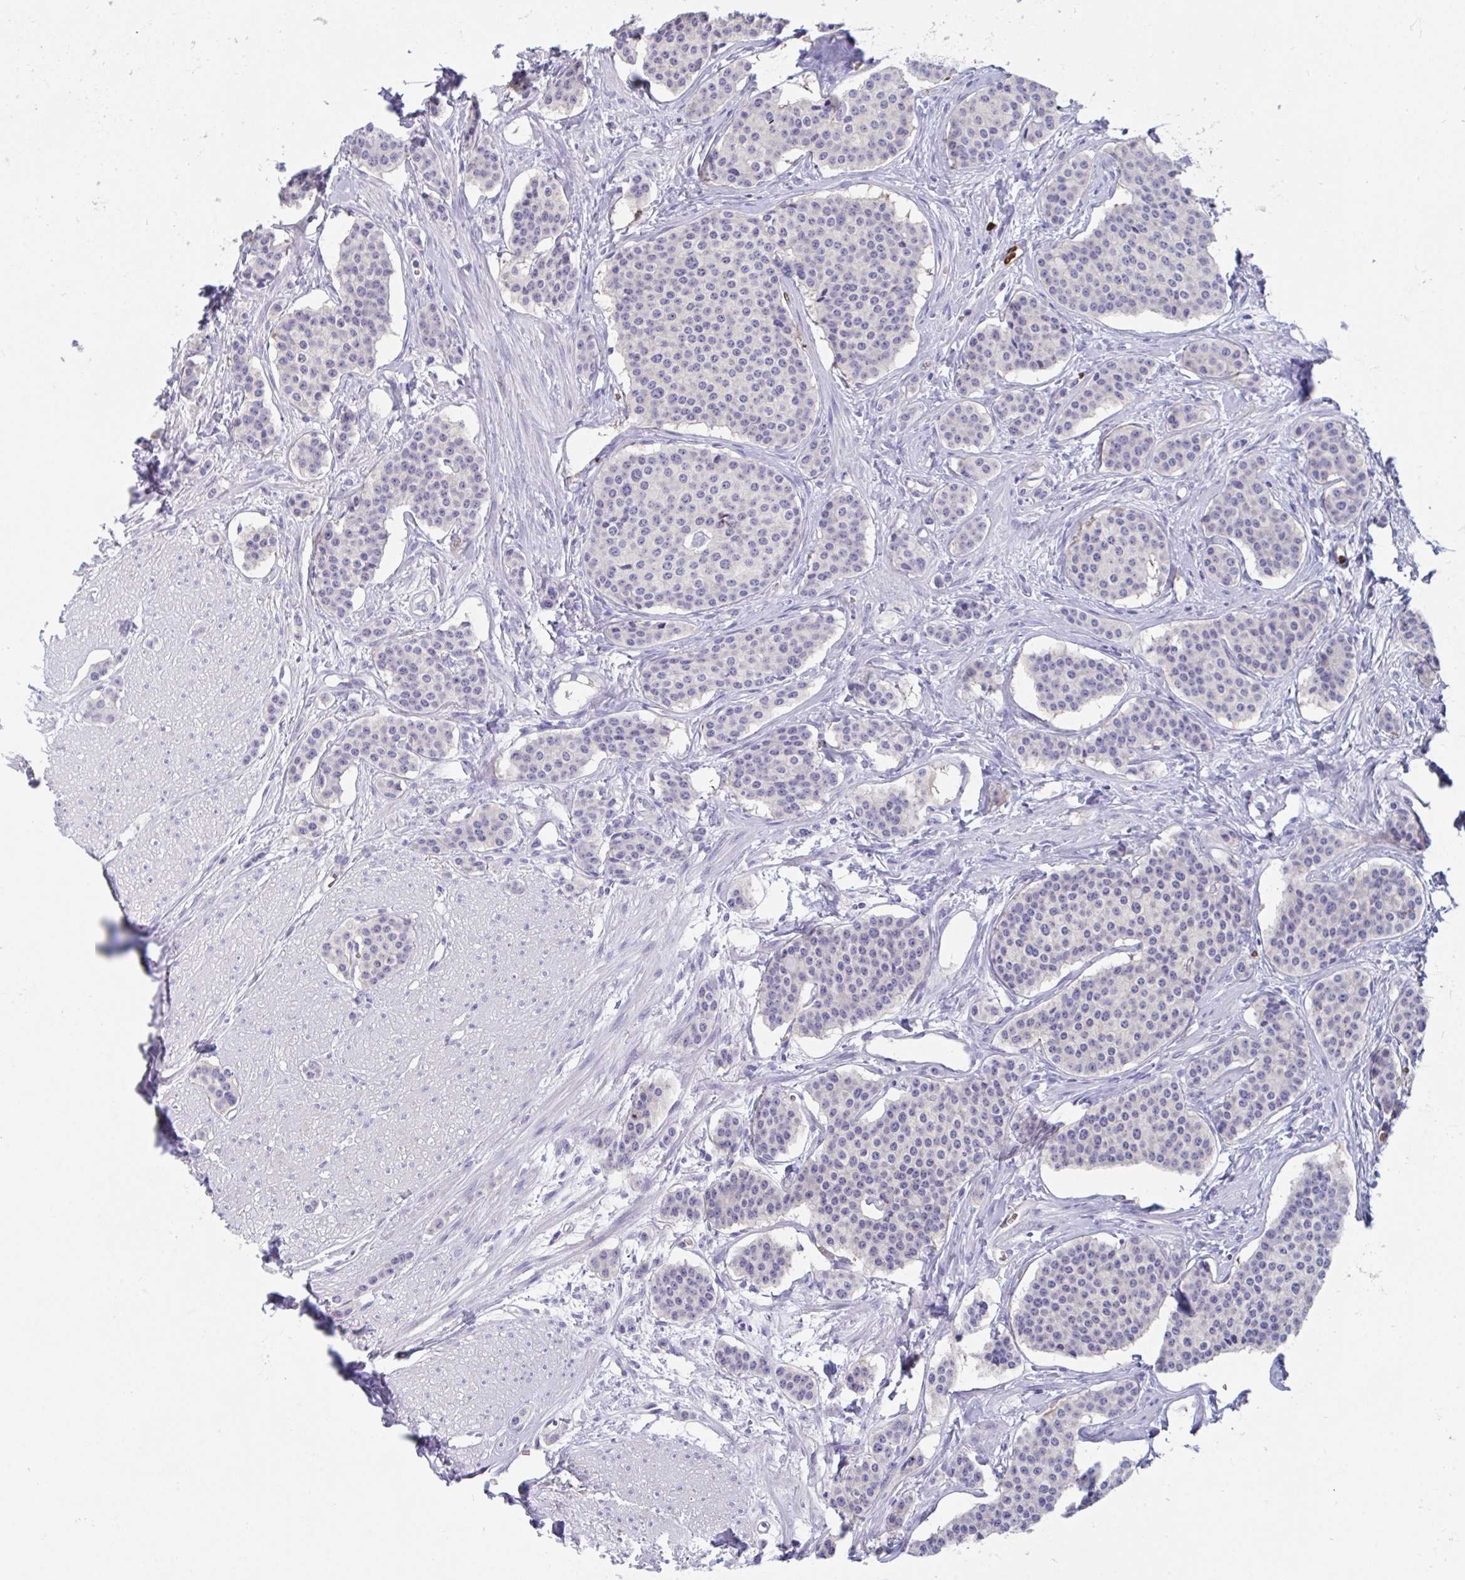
{"staining": {"intensity": "negative", "quantity": "none", "location": "none"}, "tissue": "carcinoid", "cell_type": "Tumor cells", "image_type": "cancer", "snomed": [{"axis": "morphology", "description": "Carcinoid, malignant, NOS"}, {"axis": "topography", "description": "Small intestine"}], "caption": "This photomicrograph is of carcinoid stained with immunohistochemistry to label a protein in brown with the nuclei are counter-stained blue. There is no staining in tumor cells. (DAB (3,3'-diaminobenzidine) immunohistochemistry (IHC) visualized using brightfield microscopy, high magnification).", "gene": "TTC30B", "patient": {"sex": "female", "age": 64}}